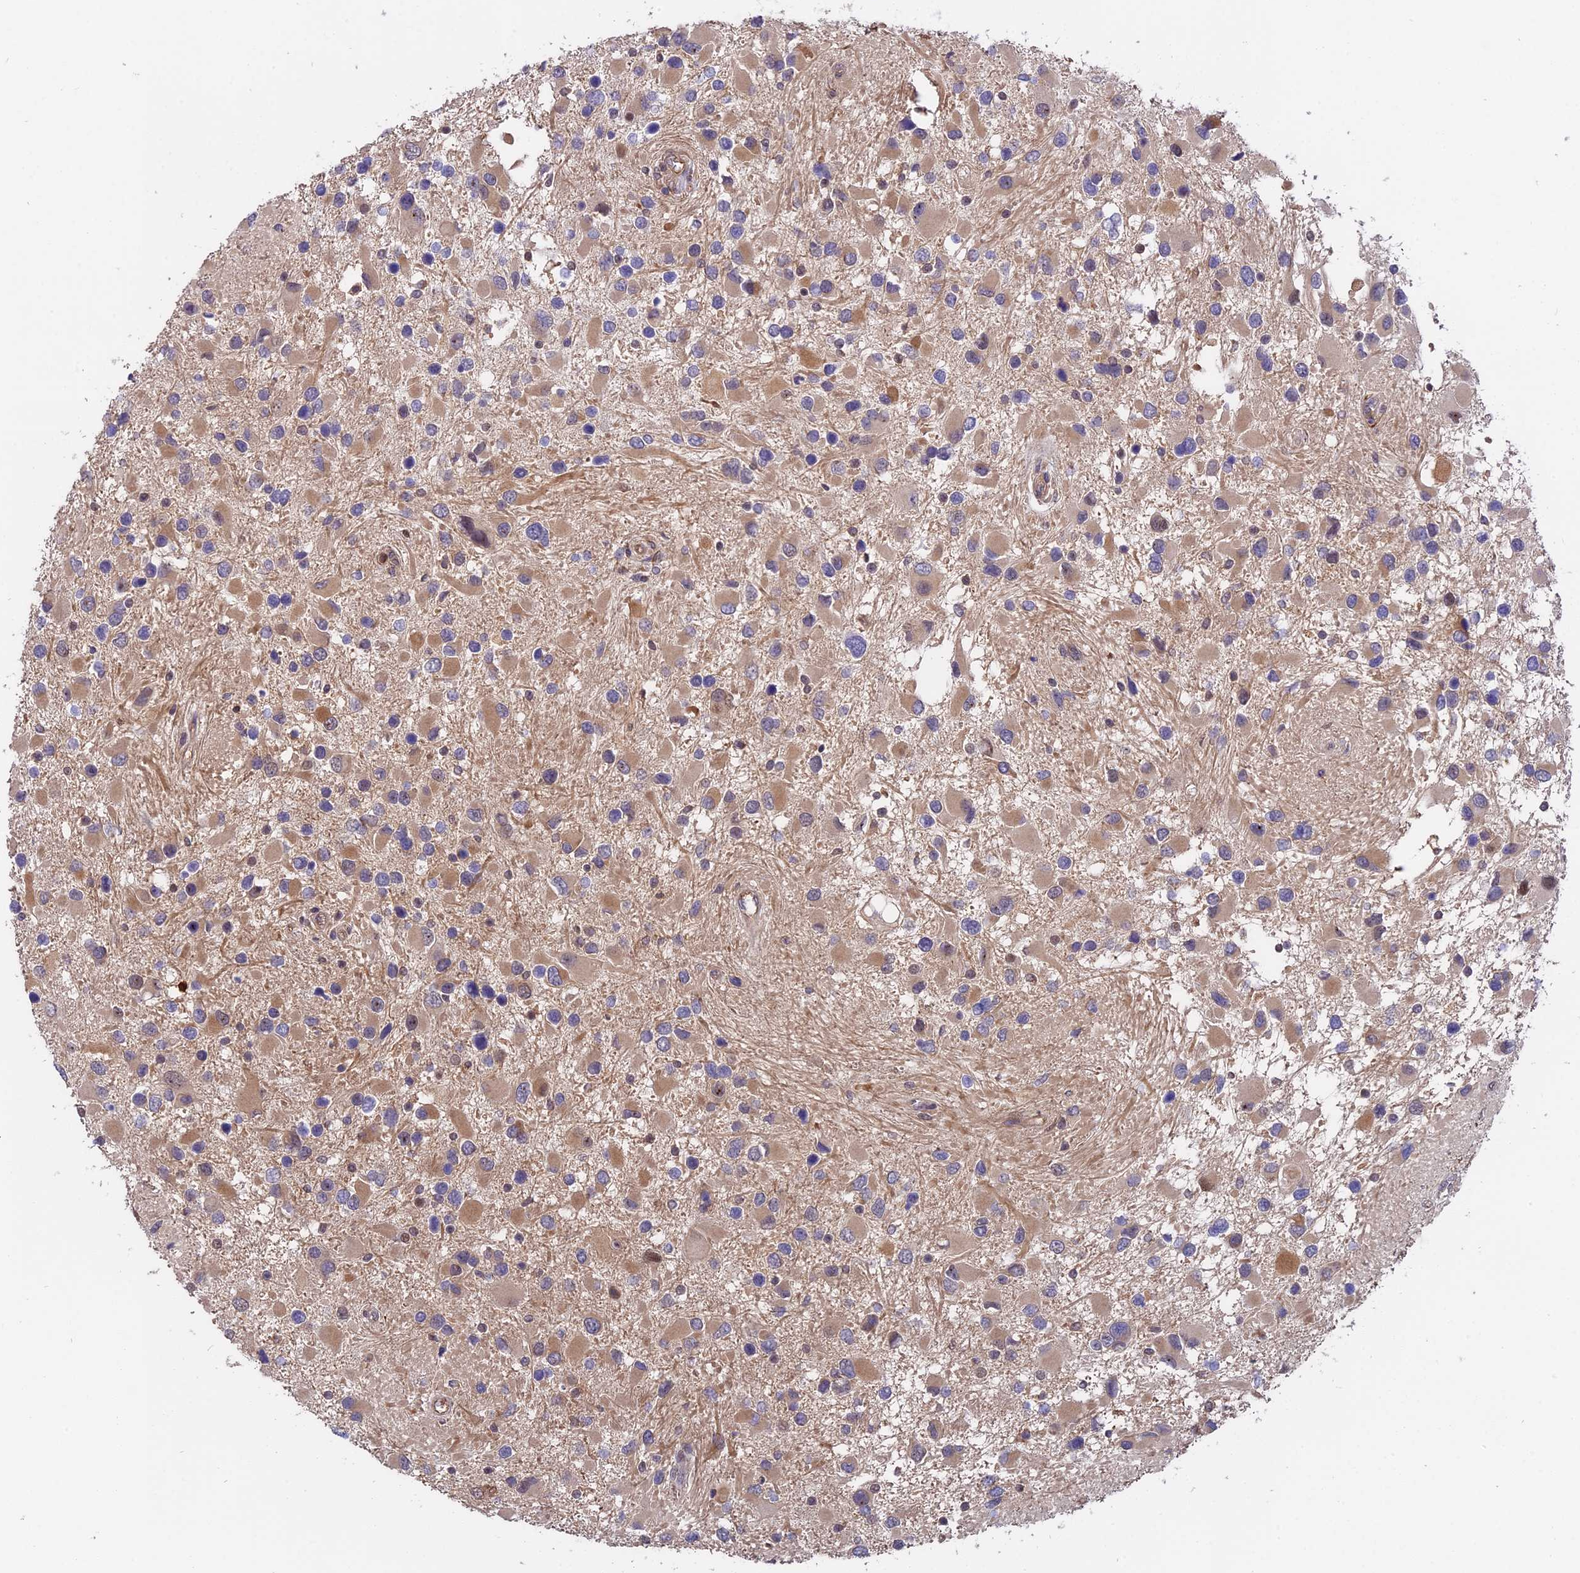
{"staining": {"intensity": "moderate", "quantity": "25%-75%", "location": "cytoplasmic/membranous"}, "tissue": "glioma", "cell_type": "Tumor cells", "image_type": "cancer", "snomed": [{"axis": "morphology", "description": "Glioma, malignant, High grade"}, {"axis": "topography", "description": "Brain"}], "caption": "Approximately 25%-75% of tumor cells in human malignant glioma (high-grade) demonstrate moderate cytoplasmic/membranous protein expression as visualized by brown immunohistochemical staining.", "gene": "FAM118B", "patient": {"sex": "male", "age": 53}}